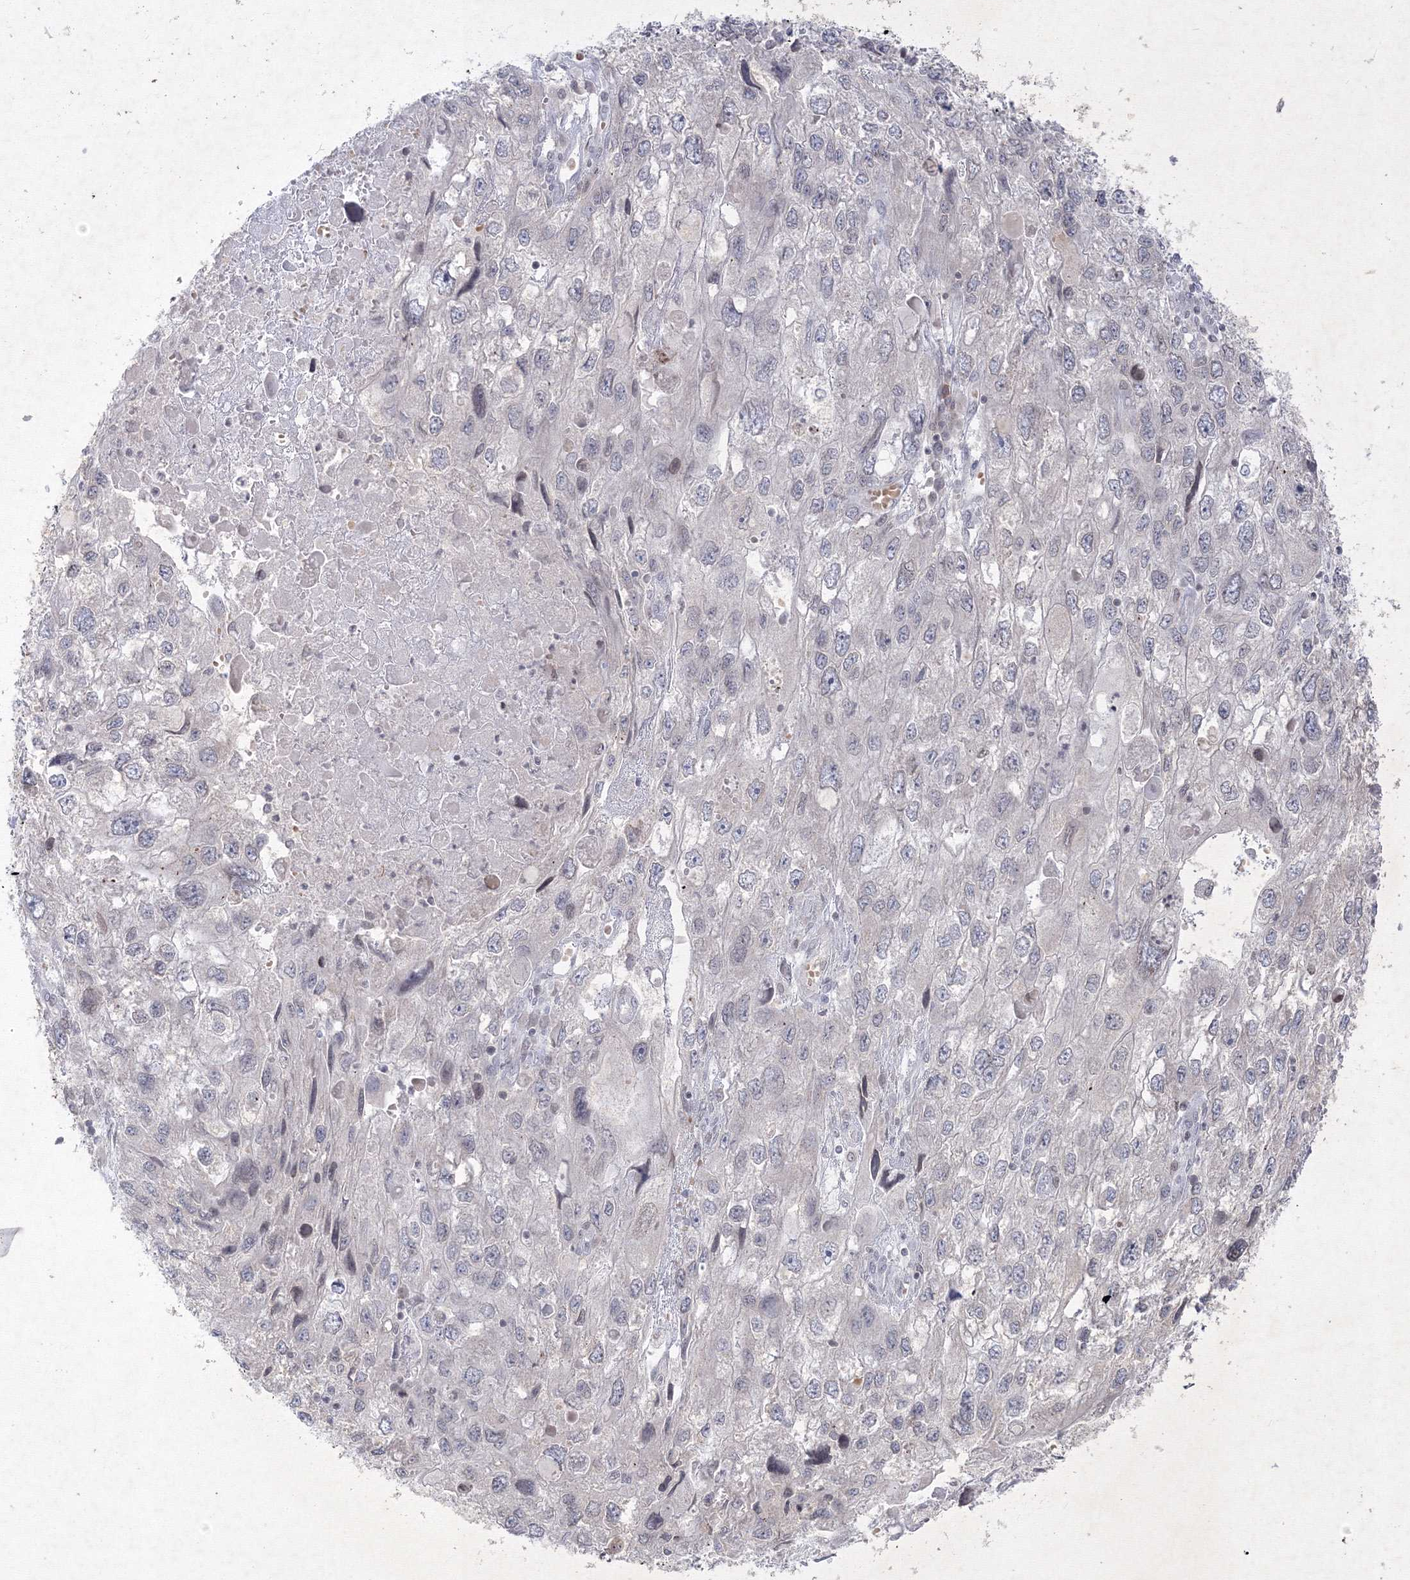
{"staining": {"intensity": "negative", "quantity": "none", "location": "none"}, "tissue": "endometrial cancer", "cell_type": "Tumor cells", "image_type": "cancer", "snomed": [{"axis": "morphology", "description": "Adenocarcinoma, NOS"}, {"axis": "topography", "description": "Endometrium"}], "caption": "Tumor cells show no significant positivity in adenocarcinoma (endometrial). (DAB immunohistochemistry with hematoxylin counter stain).", "gene": "NXPE3", "patient": {"sex": "female", "age": 49}}